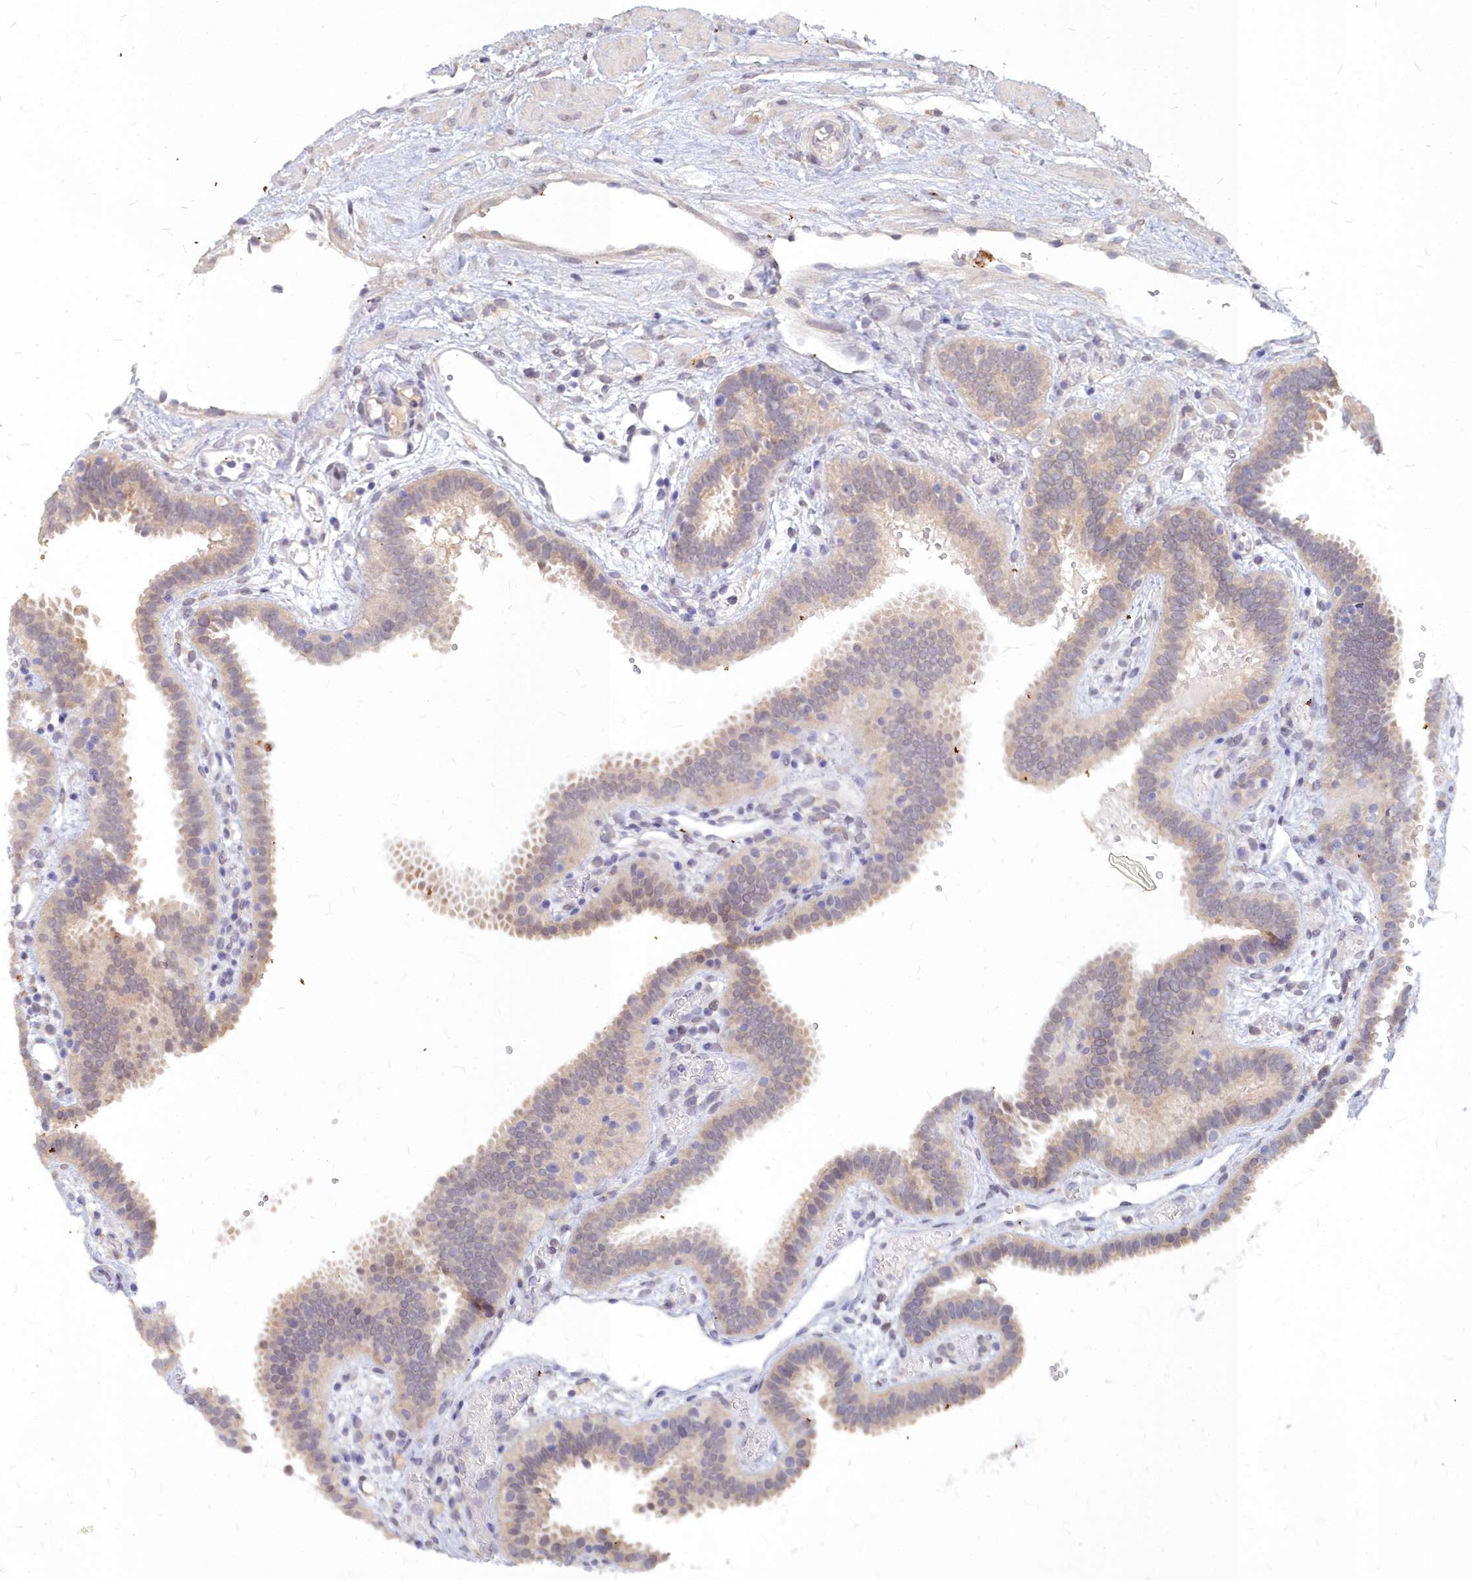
{"staining": {"intensity": "weak", "quantity": "25%-75%", "location": "cytoplasmic/membranous,nuclear"}, "tissue": "fallopian tube", "cell_type": "Glandular cells", "image_type": "normal", "snomed": [{"axis": "morphology", "description": "Normal tissue, NOS"}, {"axis": "topography", "description": "Fallopian tube"}], "caption": "Brown immunohistochemical staining in normal fallopian tube reveals weak cytoplasmic/membranous,nuclear positivity in approximately 25%-75% of glandular cells.", "gene": "NOXA1", "patient": {"sex": "female", "age": 37}}